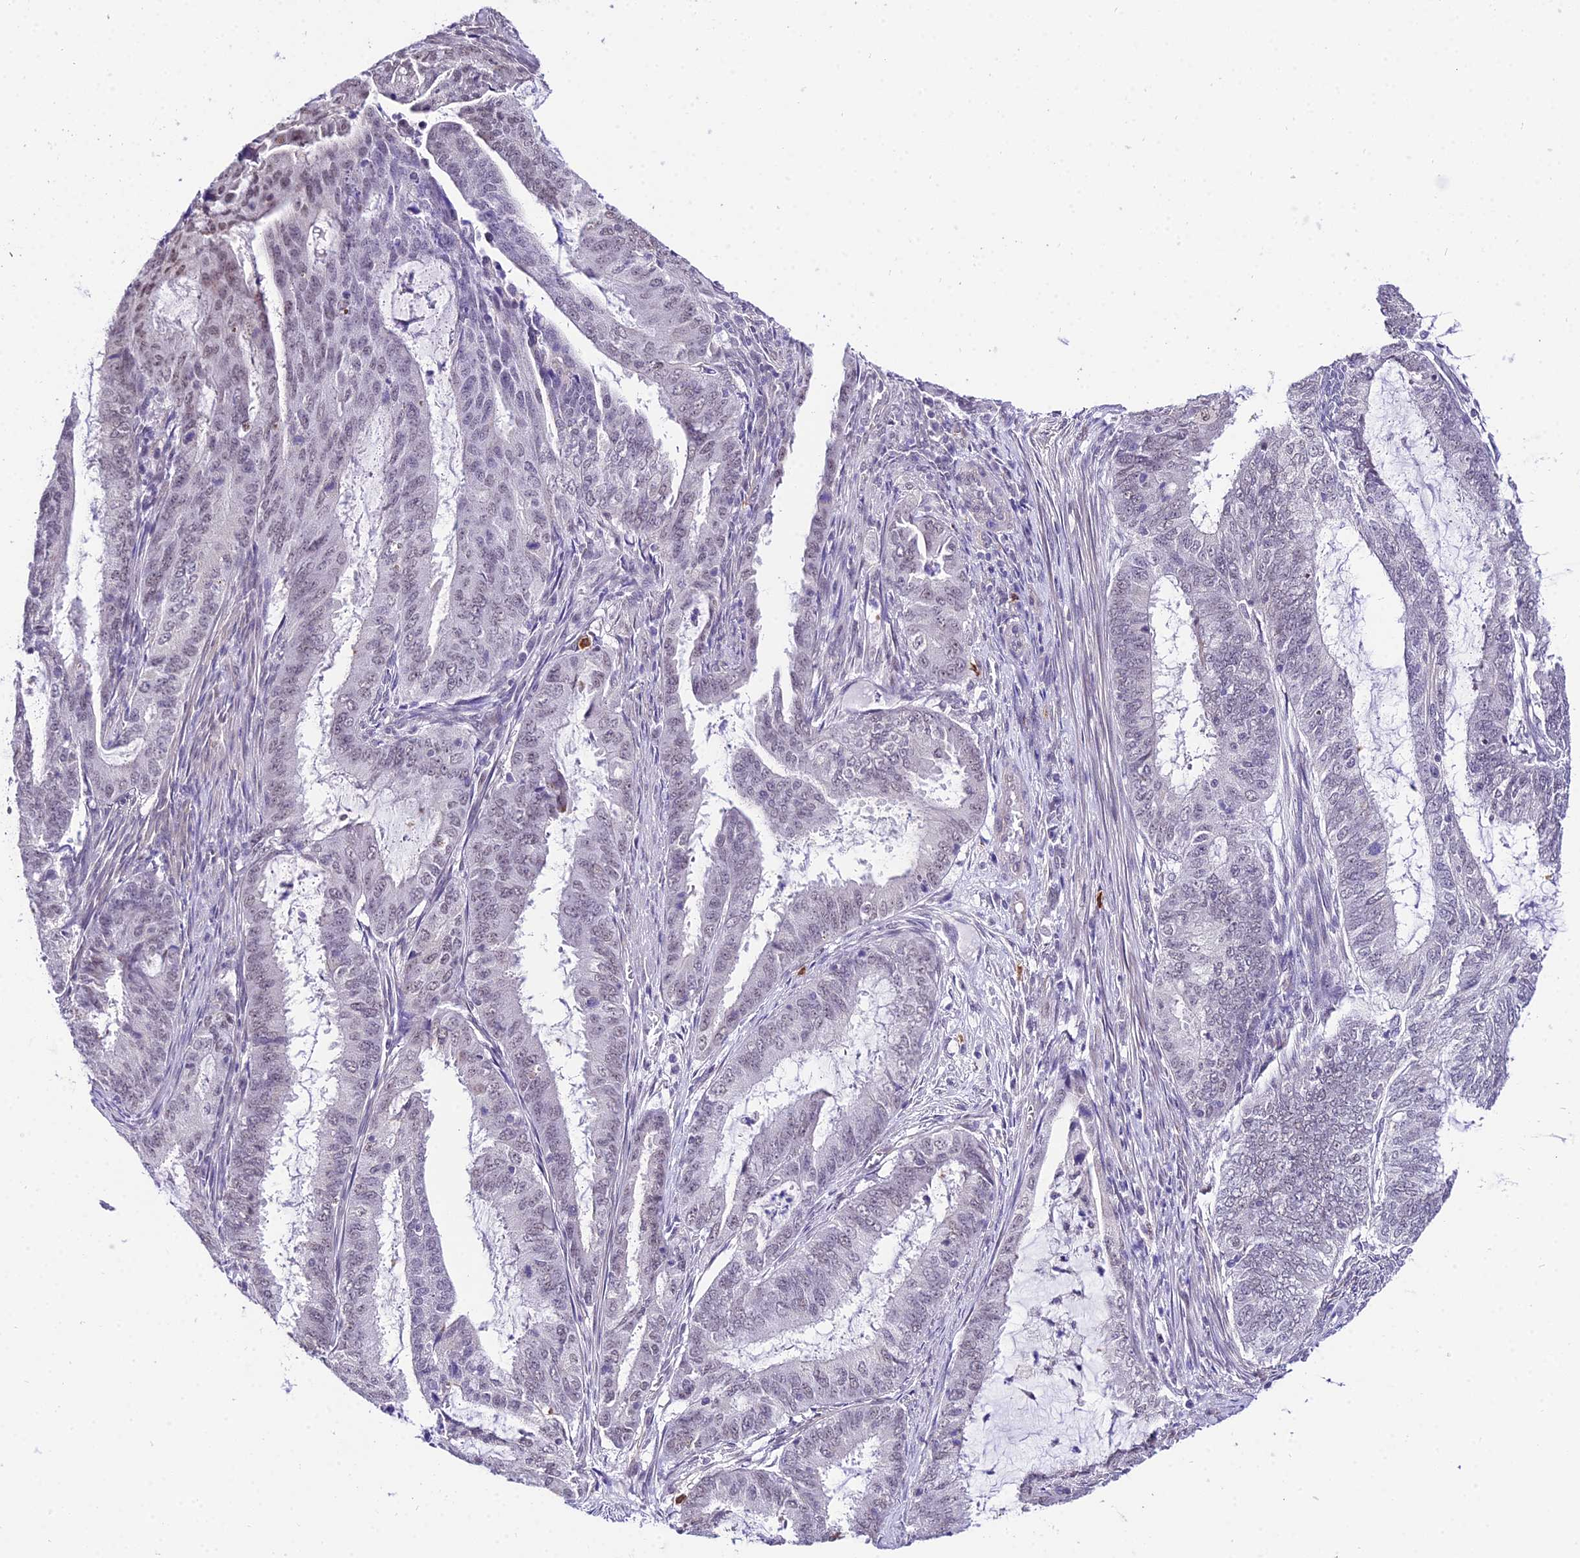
{"staining": {"intensity": "weak", "quantity": "<25%", "location": "nuclear"}, "tissue": "endometrial cancer", "cell_type": "Tumor cells", "image_type": "cancer", "snomed": [{"axis": "morphology", "description": "Adenocarcinoma, NOS"}, {"axis": "topography", "description": "Endometrium"}], "caption": "IHC image of human endometrial adenocarcinoma stained for a protein (brown), which shows no staining in tumor cells.", "gene": "POLR2I", "patient": {"sex": "female", "age": 51}}